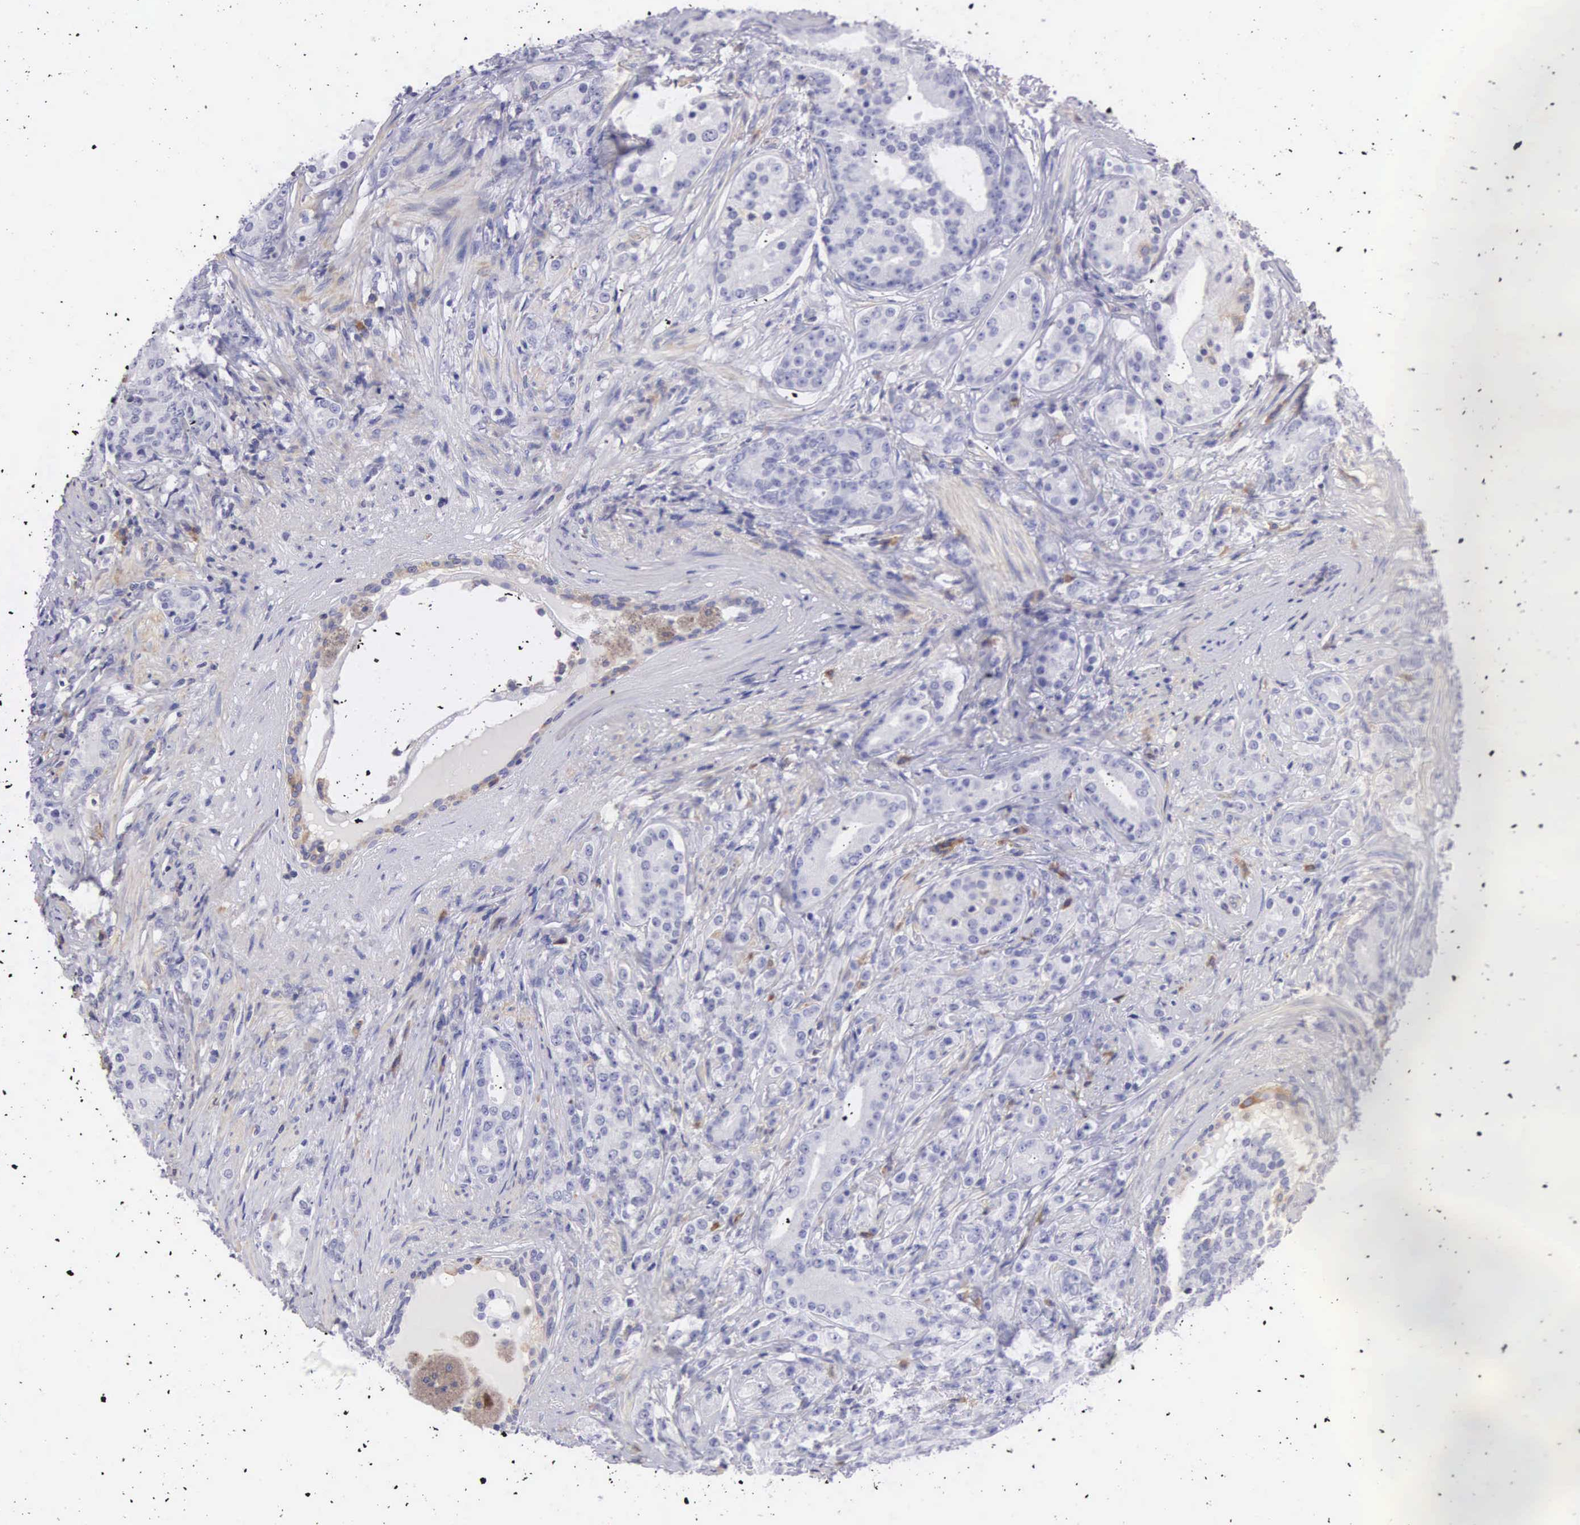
{"staining": {"intensity": "negative", "quantity": "none", "location": "none"}, "tissue": "prostate cancer", "cell_type": "Tumor cells", "image_type": "cancer", "snomed": [{"axis": "morphology", "description": "Adenocarcinoma, Medium grade"}, {"axis": "topography", "description": "Prostate"}], "caption": "The immunohistochemistry micrograph has no significant positivity in tumor cells of prostate cancer (medium-grade adenocarcinoma) tissue.", "gene": "OSBPL3", "patient": {"sex": "male", "age": 59}}